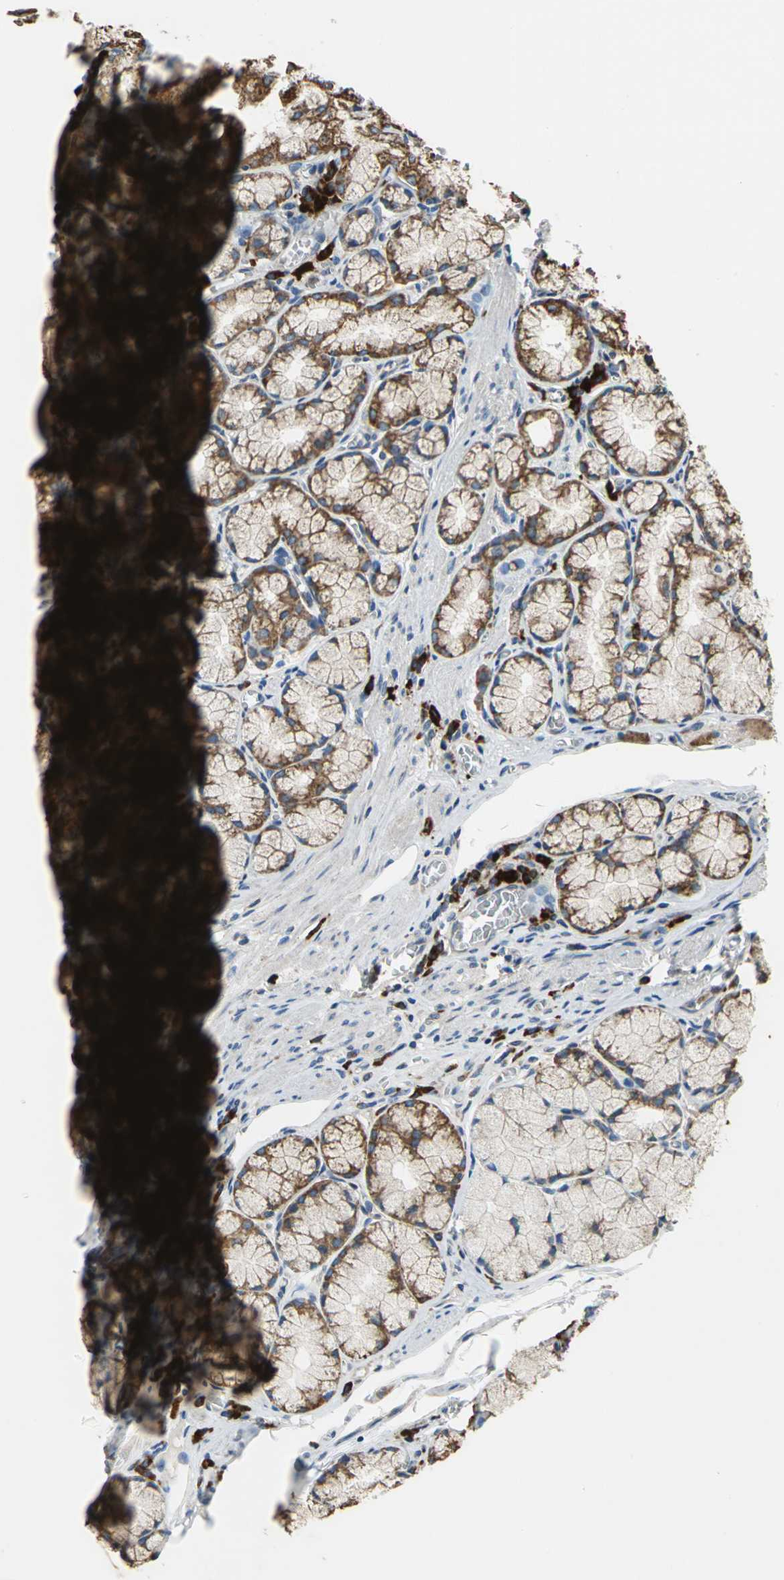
{"staining": {"intensity": "strong", "quantity": ">75%", "location": "cytoplasmic/membranous"}, "tissue": "stomach", "cell_type": "Glandular cells", "image_type": "normal", "snomed": [{"axis": "morphology", "description": "Normal tissue, NOS"}, {"axis": "topography", "description": "Stomach, lower"}], "caption": "IHC of benign human stomach shows high levels of strong cytoplasmic/membranous positivity in approximately >75% of glandular cells. (Brightfield microscopy of DAB IHC at high magnification).", "gene": "SDF2L1", "patient": {"sex": "male", "age": 56}}